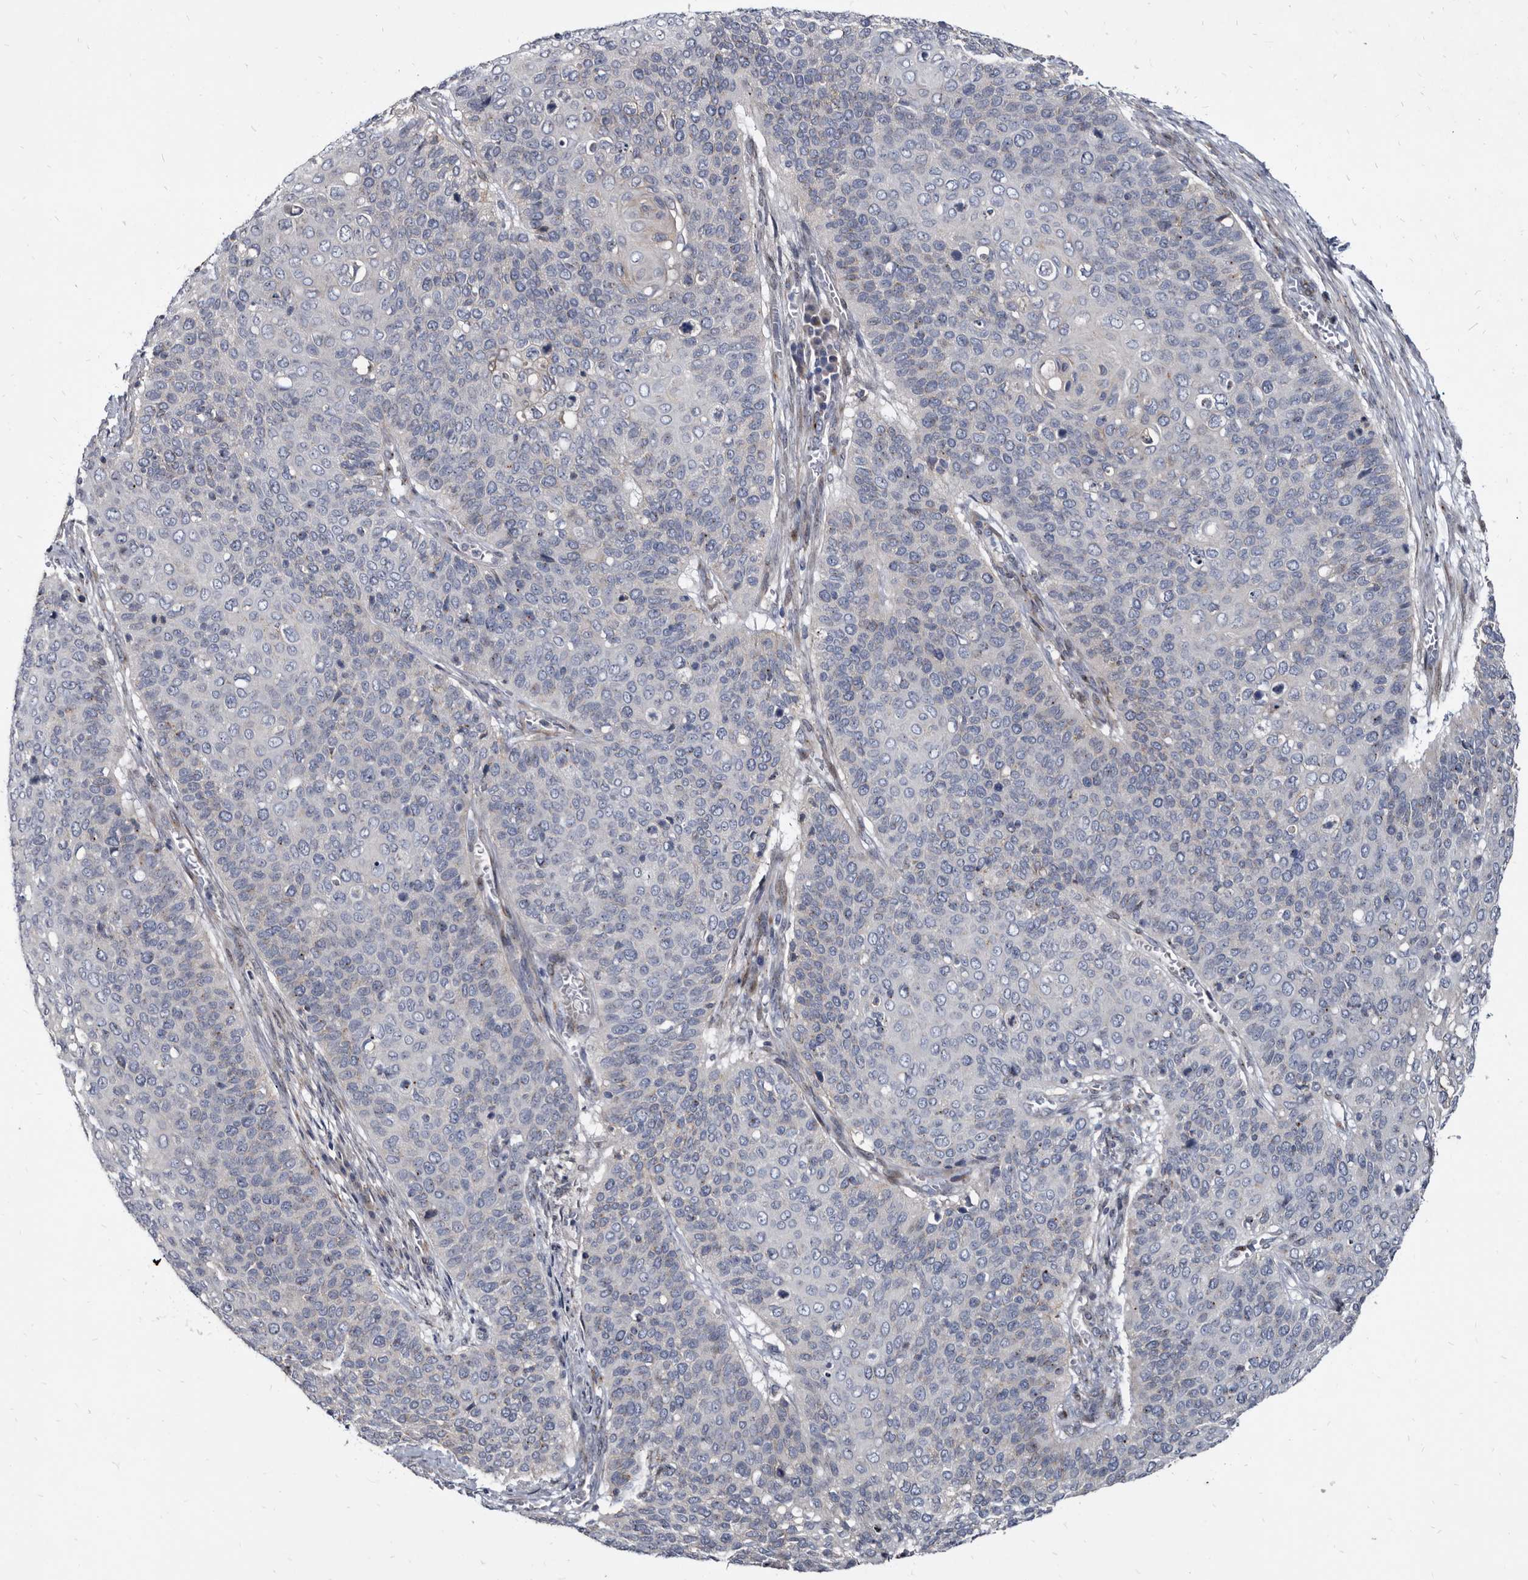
{"staining": {"intensity": "negative", "quantity": "none", "location": "none"}, "tissue": "cervical cancer", "cell_type": "Tumor cells", "image_type": "cancer", "snomed": [{"axis": "morphology", "description": "Squamous cell carcinoma, NOS"}, {"axis": "topography", "description": "Cervix"}], "caption": "Immunohistochemistry (IHC) histopathology image of neoplastic tissue: human cervical cancer (squamous cell carcinoma) stained with DAB demonstrates no significant protein staining in tumor cells. (DAB immunohistochemistry (IHC) visualized using brightfield microscopy, high magnification).", "gene": "PRSS8", "patient": {"sex": "female", "age": 39}}